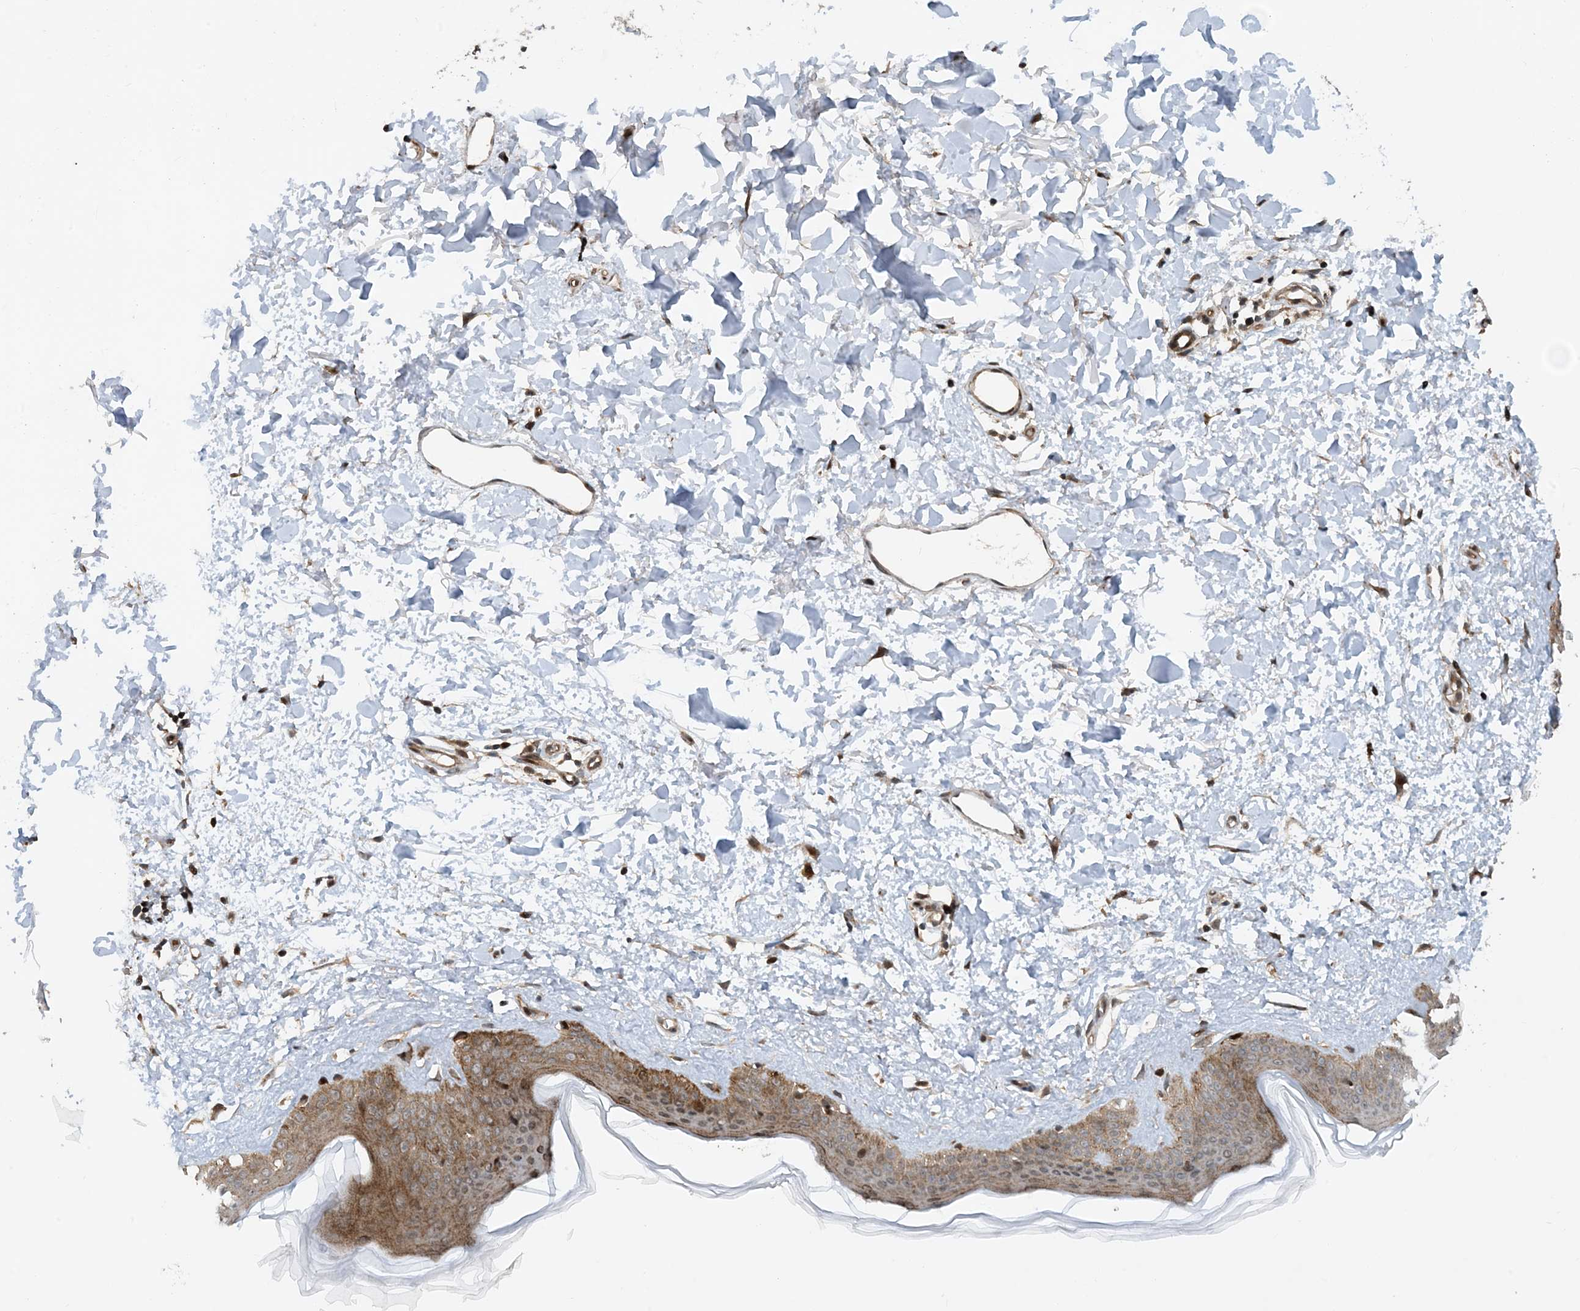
{"staining": {"intensity": "moderate", "quantity": ">75%", "location": "cytoplasmic/membranous"}, "tissue": "skin", "cell_type": "Fibroblasts", "image_type": "normal", "snomed": [{"axis": "morphology", "description": "Normal tissue, NOS"}, {"axis": "topography", "description": "Skin"}], "caption": "An immunohistochemistry (IHC) photomicrograph of normal tissue is shown. Protein staining in brown shows moderate cytoplasmic/membranous positivity in skin within fibroblasts. (Brightfield microscopy of DAB IHC at high magnification).", "gene": "HEMK1", "patient": {"sex": "female", "age": 58}}